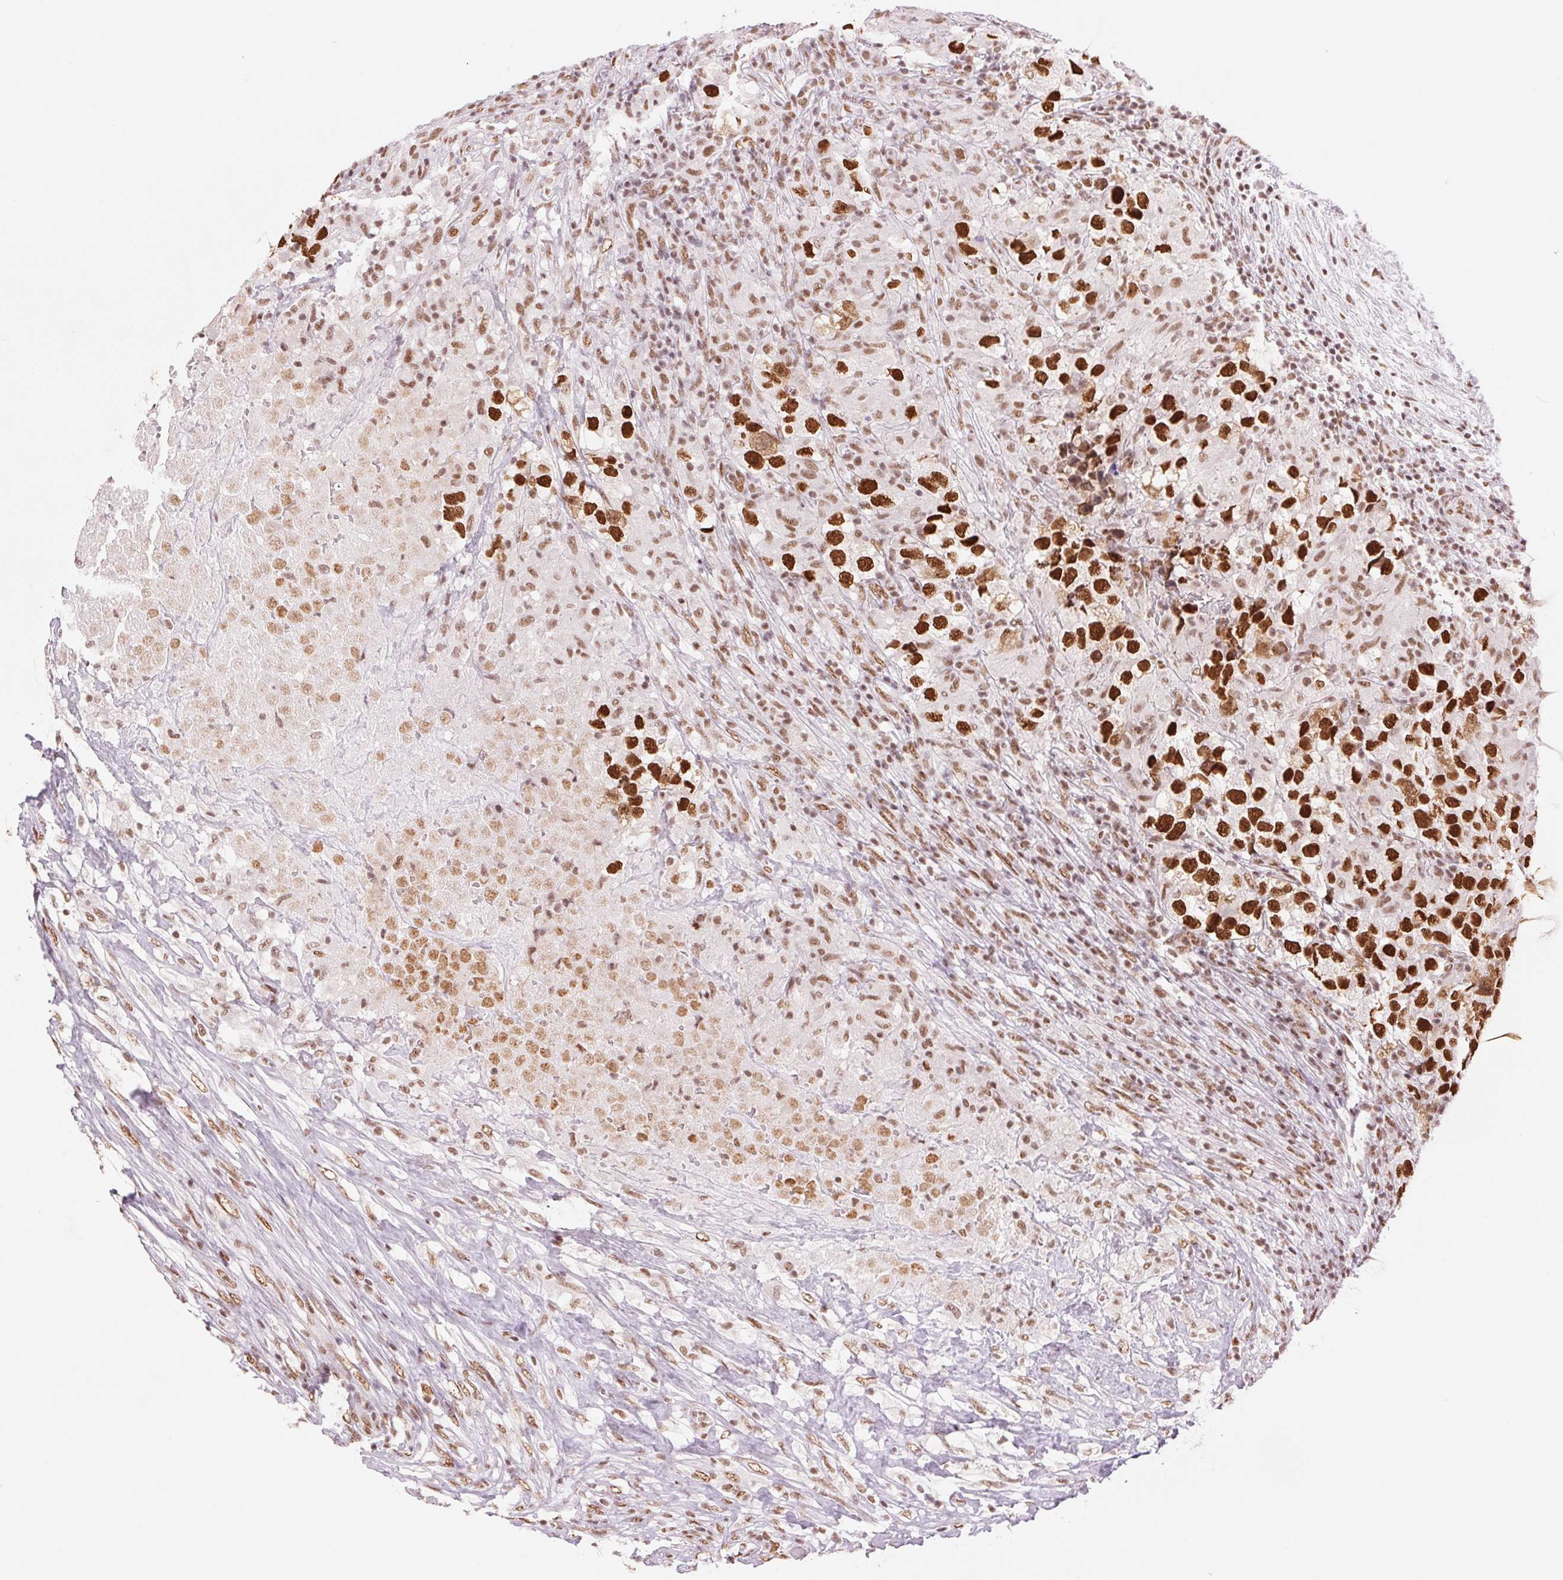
{"staining": {"intensity": "strong", "quantity": ">75%", "location": "nuclear"}, "tissue": "testis cancer", "cell_type": "Tumor cells", "image_type": "cancer", "snomed": [{"axis": "morphology", "description": "Seminoma, NOS"}, {"axis": "topography", "description": "Testis"}], "caption": "The immunohistochemical stain labels strong nuclear expression in tumor cells of testis seminoma tissue.", "gene": "ZFR2", "patient": {"sex": "male", "age": 46}}